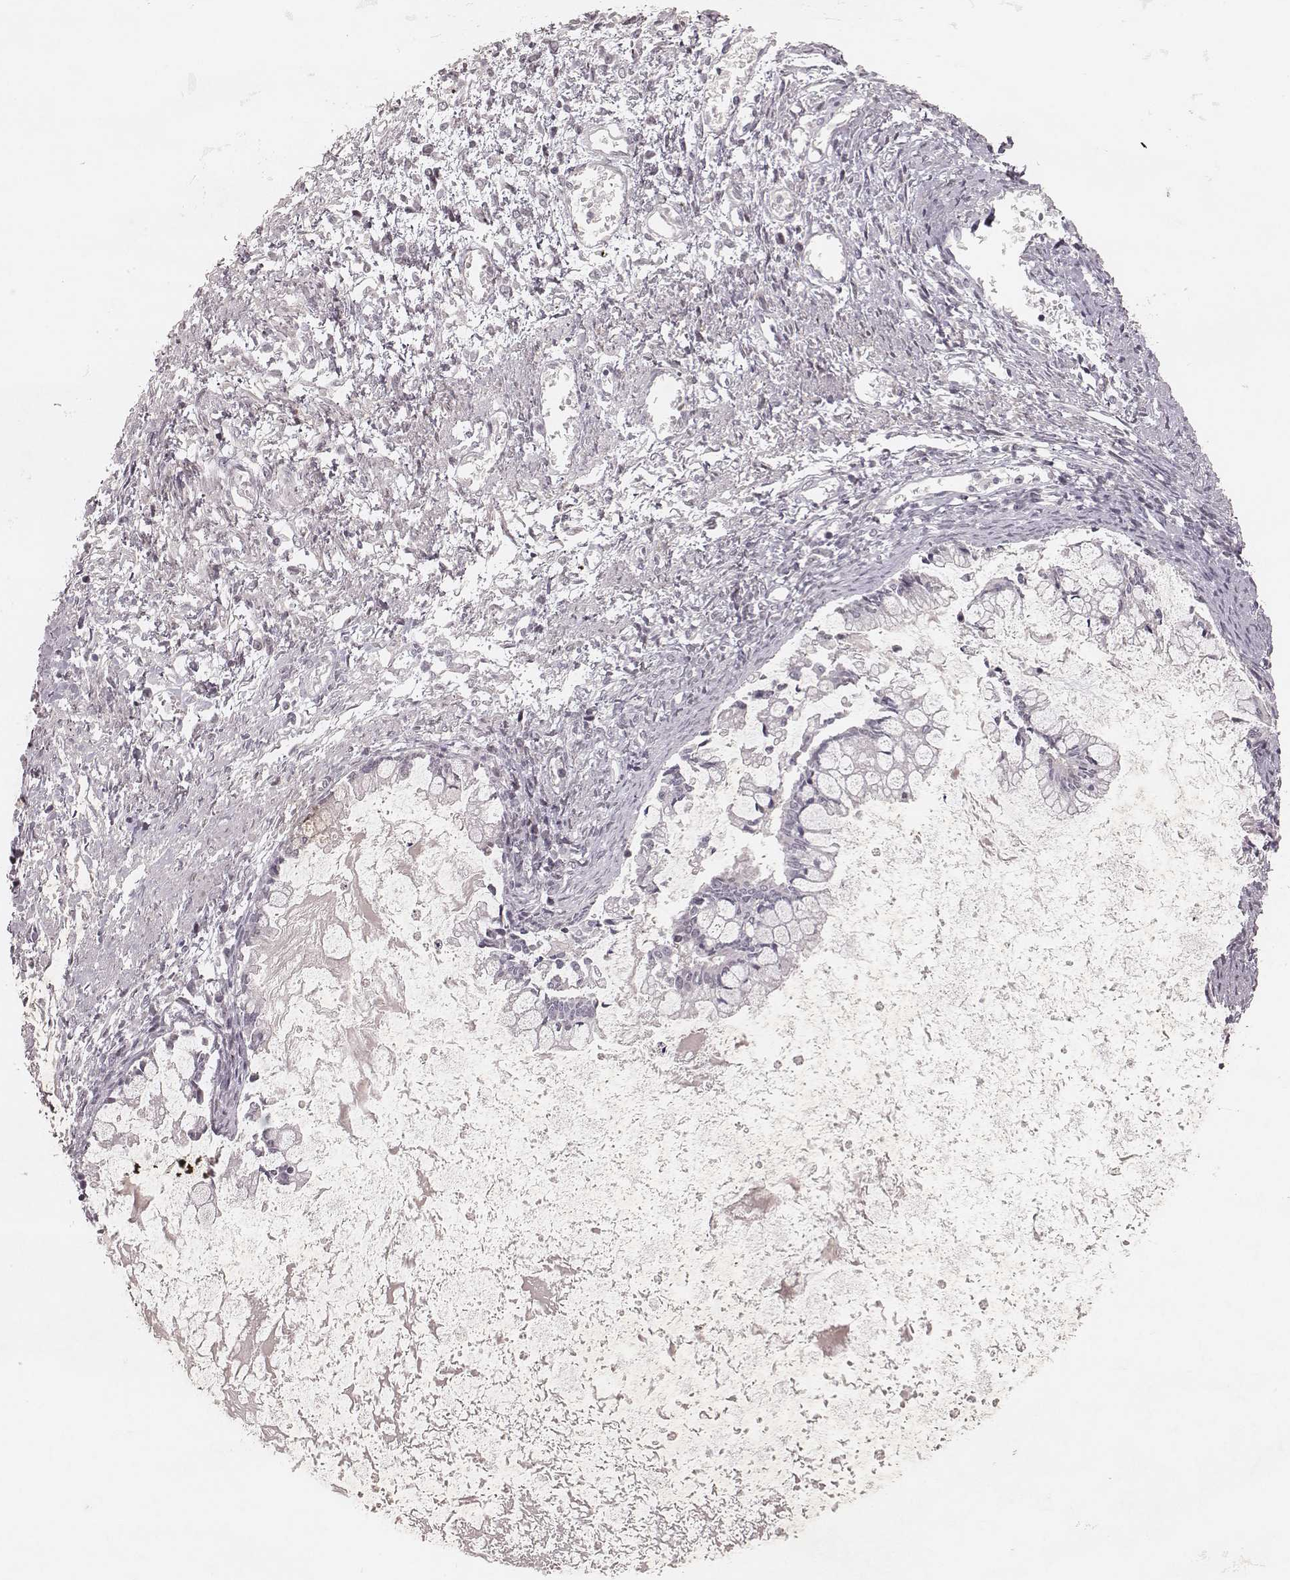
{"staining": {"intensity": "negative", "quantity": "none", "location": "none"}, "tissue": "ovarian cancer", "cell_type": "Tumor cells", "image_type": "cancer", "snomed": [{"axis": "morphology", "description": "Cystadenocarcinoma, mucinous, NOS"}, {"axis": "topography", "description": "Ovary"}], "caption": "Tumor cells show no significant expression in ovarian cancer.", "gene": "FAM13B", "patient": {"sex": "female", "age": 67}}